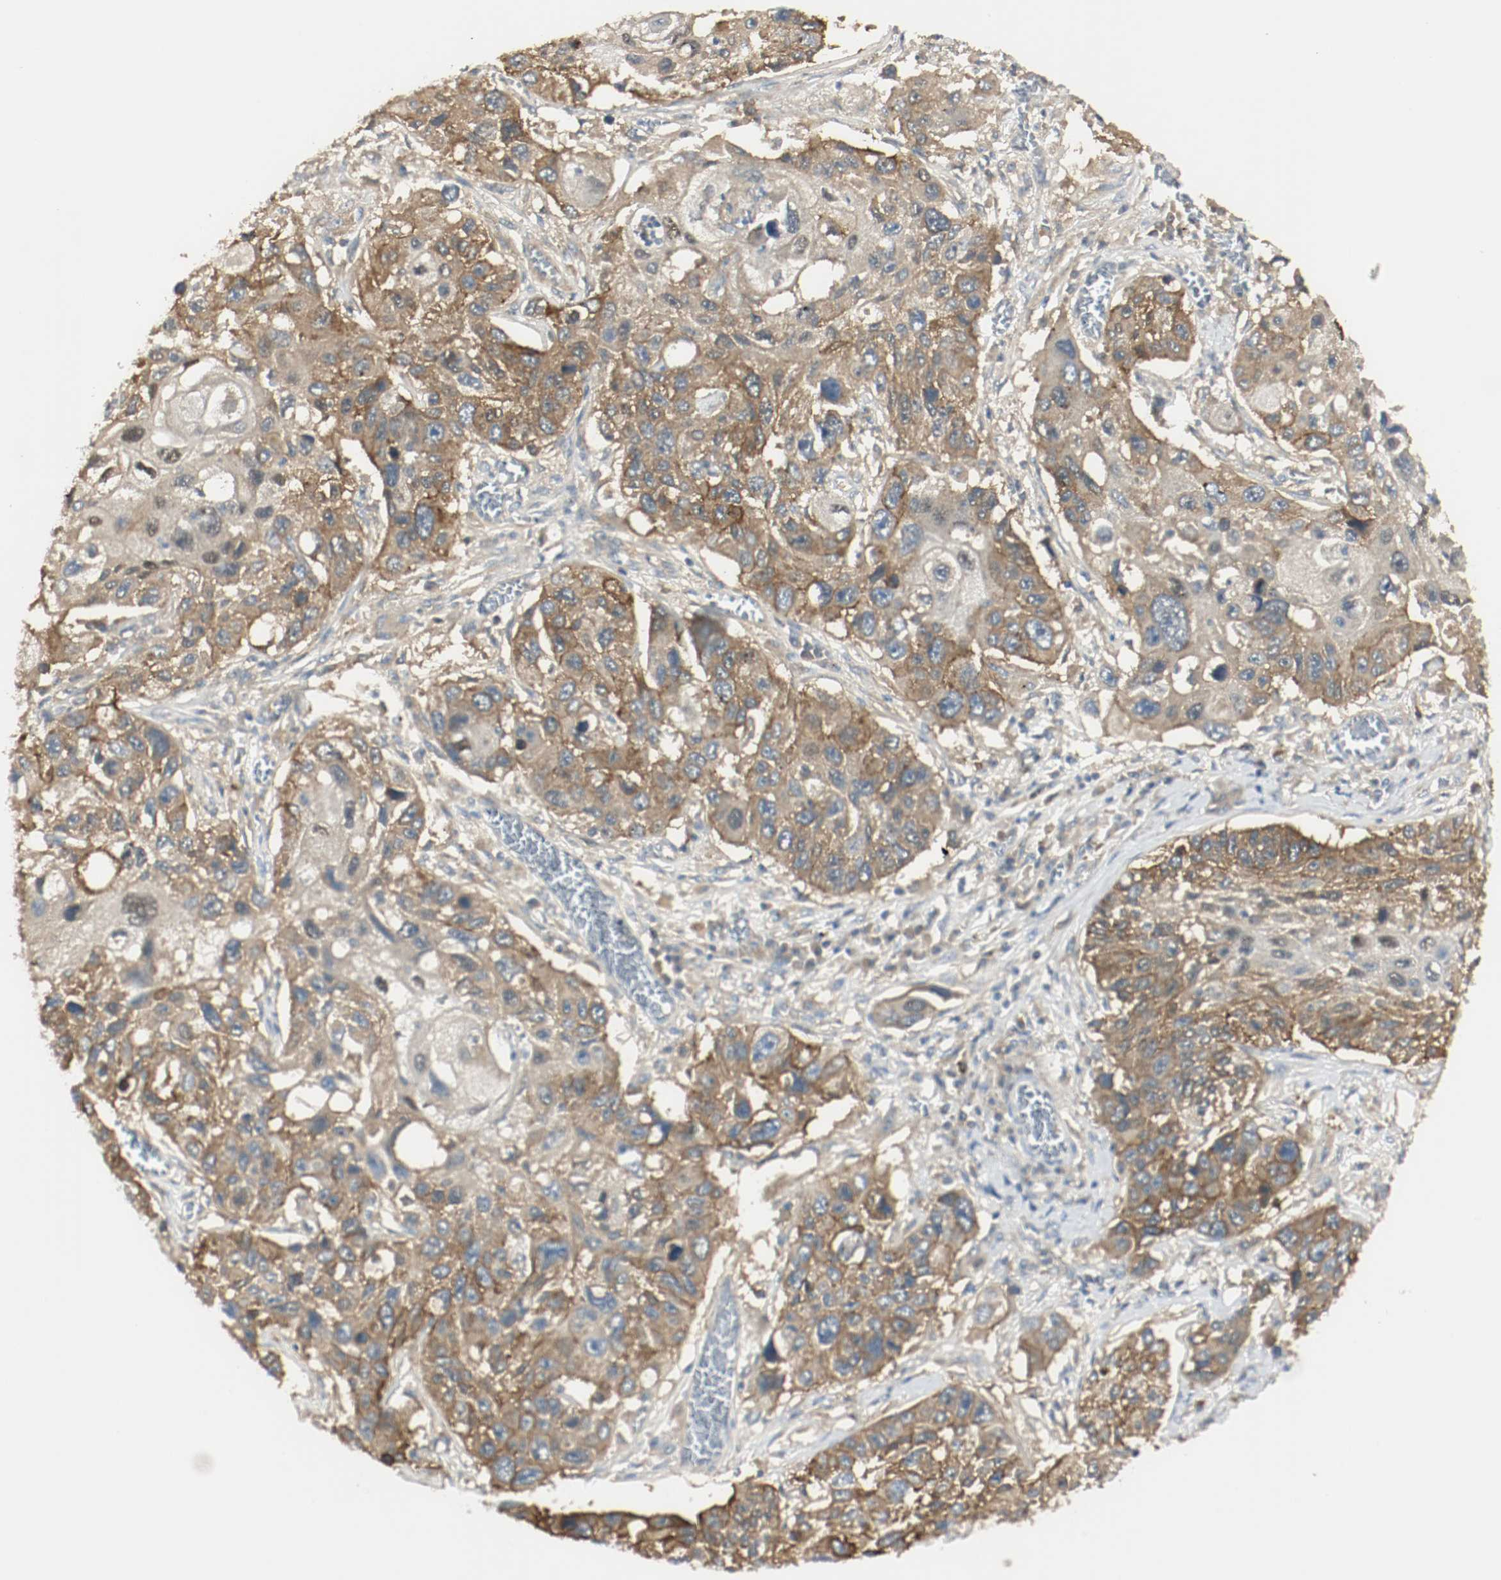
{"staining": {"intensity": "moderate", "quantity": ">75%", "location": "cytoplasmic/membranous"}, "tissue": "lung cancer", "cell_type": "Tumor cells", "image_type": "cancer", "snomed": [{"axis": "morphology", "description": "Squamous cell carcinoma, NOS"}, {"axis": "topography", "description": "Lung"}], "caption": "Squamous cell carcinoma (lung) tissue exhibits moderate cytoplasmic/membranous expression in about >75% of tumor cells (DAB IHC with brightfield microscopy, high magnification).", "gene": "MELTF", "patient": {"sex": "male", "age": 71}}